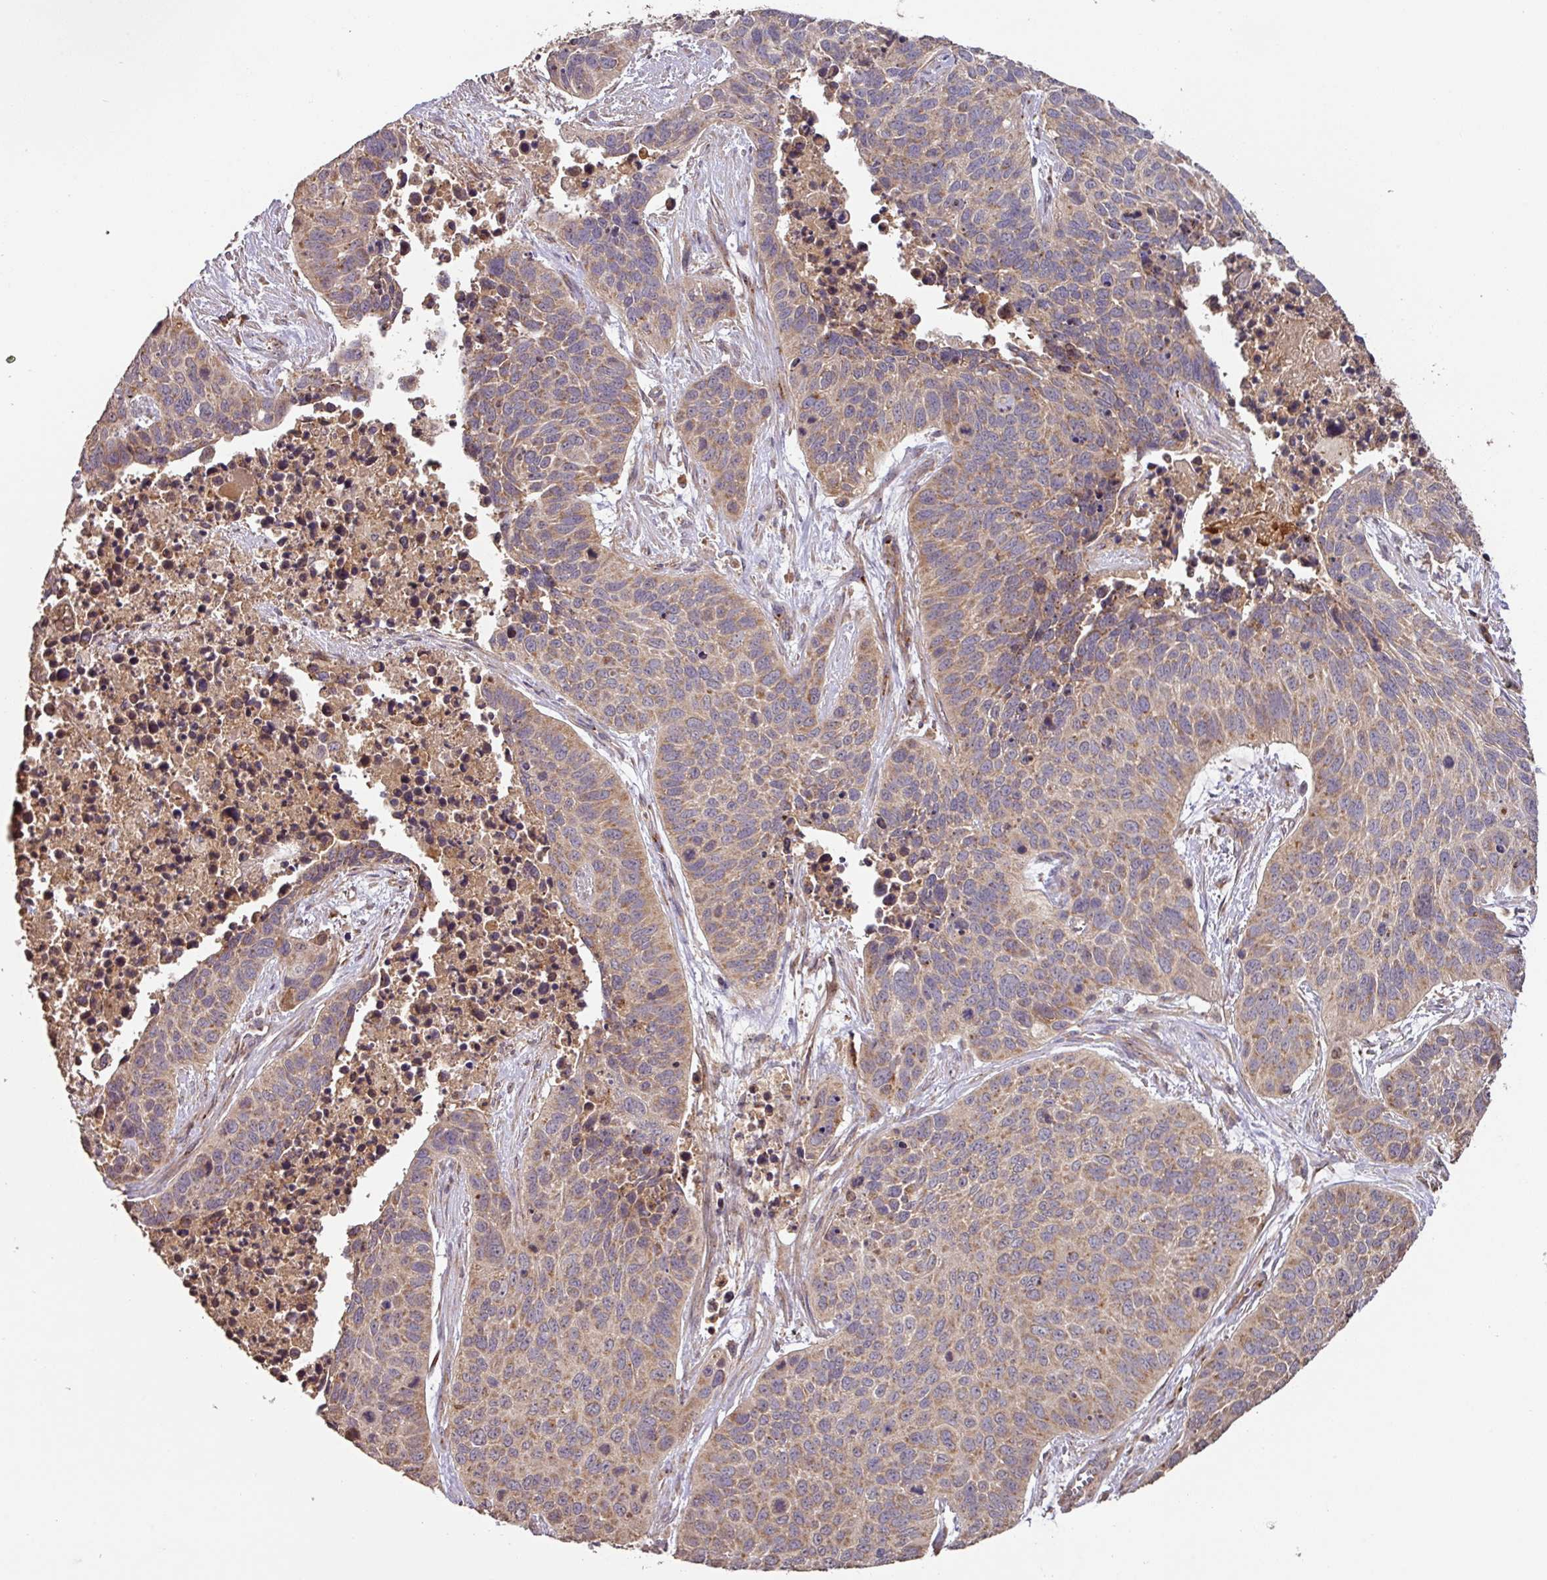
{"staining": {"intensity": "moderate", "quantity": ">75%", "location": "cytoplasmic/membranous"}, "tissue": "lung cancer", "cell_type": "Tumor cells", "image_type": "cancer", "snomed": [{"axis": "morphology", "description": "Squamous cell carcinoma, NOS"}, {"axis": "topography", "description": "Lung"}], "caption": "Protein expression analysis of lung squamous cell carcinoma displays moderate cytoplasmic/membranous expression in about >75% of tumor cells.", "gene": "MRRF", "patient": {"sex": "male", "age": 62}}